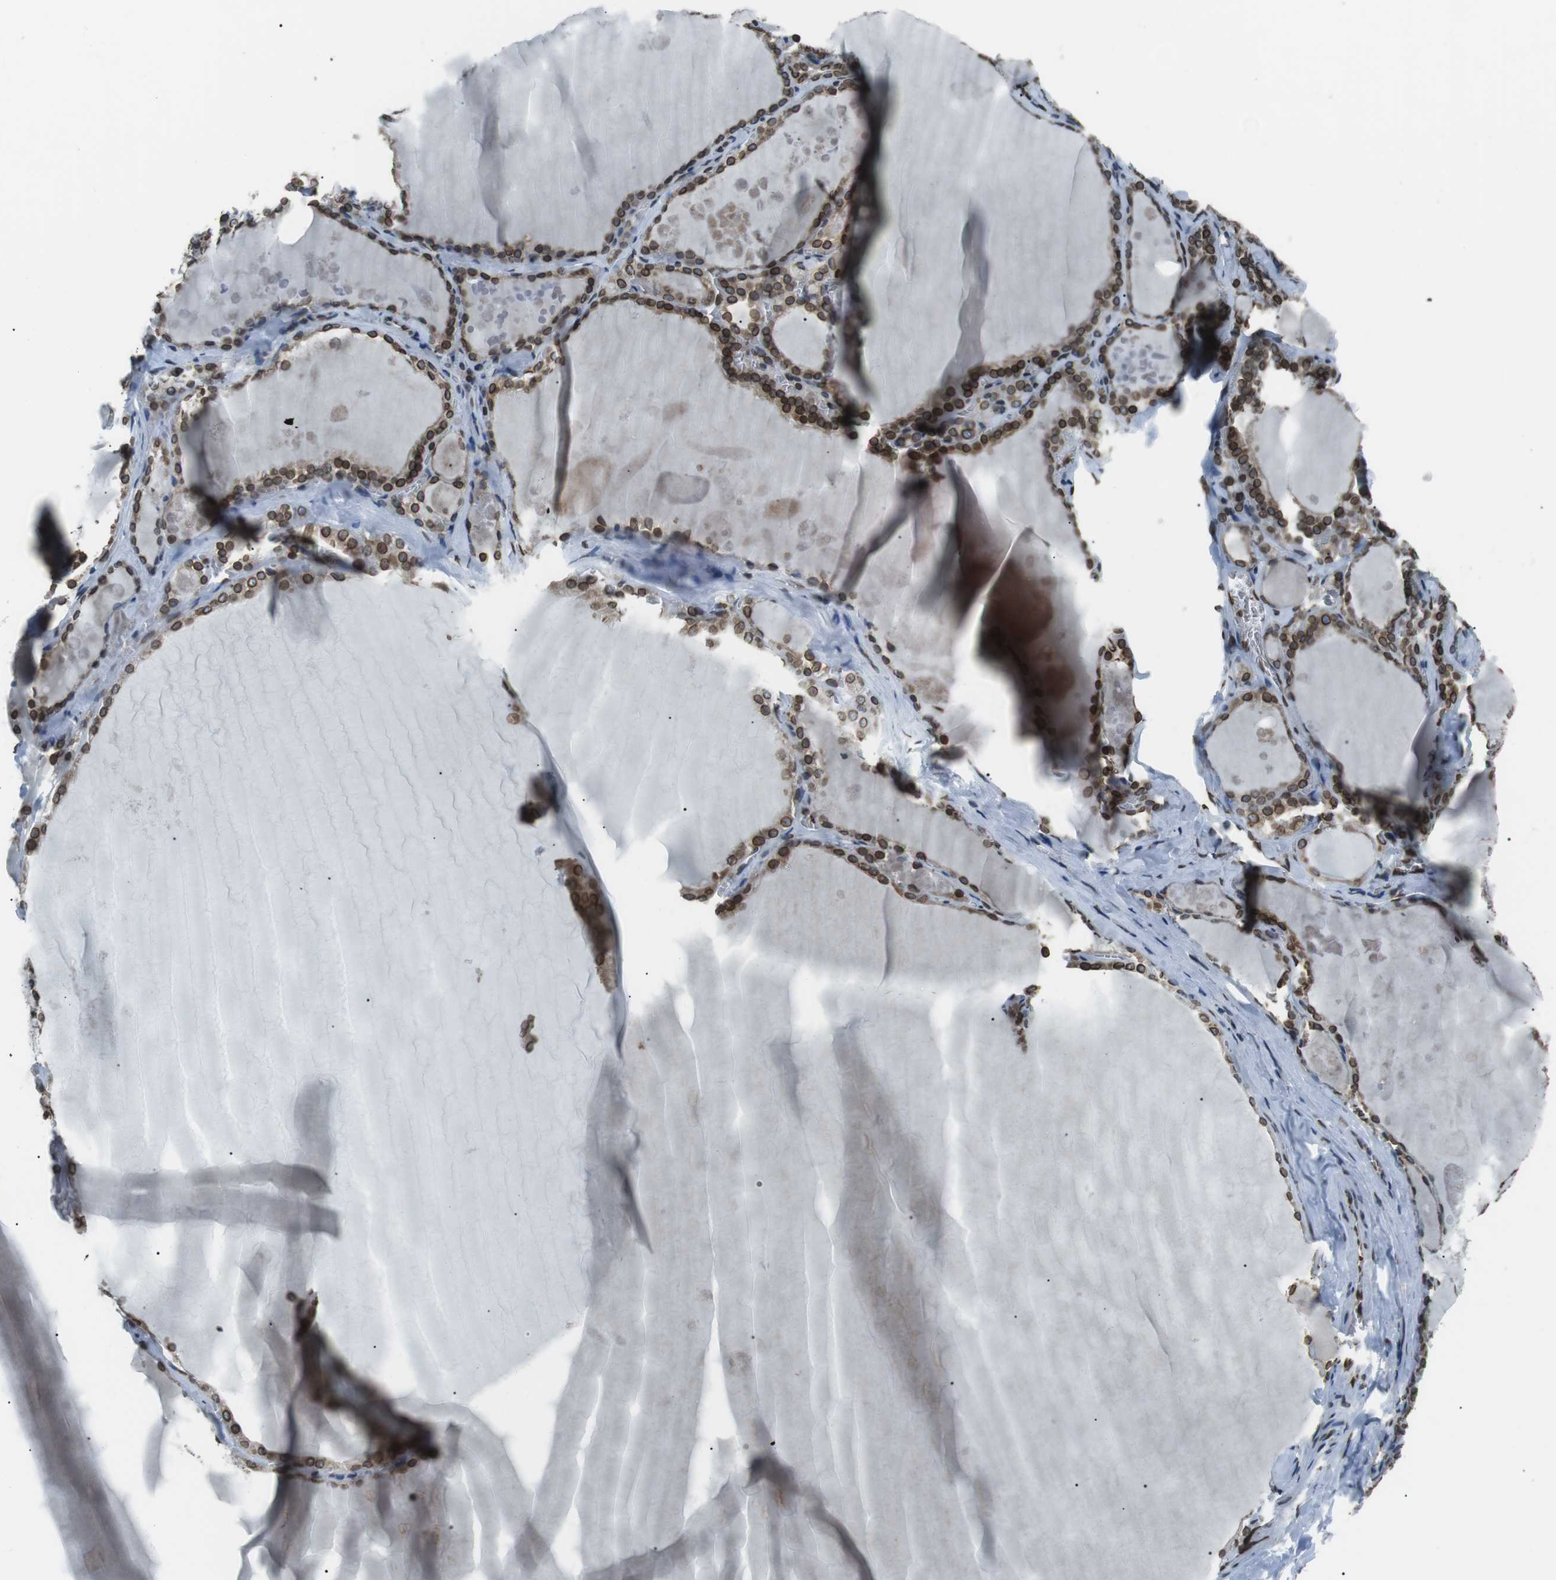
{"staining": {"intensity": "strong", "quantity": ">75%", "location": "cytoplasmic/membranous,nuclear"}, "tissue": "thyroid gland", "cell_type": "Glandular cells", "image_type": "normal", "snomed": [{"axis": "morphology", "description": "Normal tissue, NOS"}, {"axis": "topography", "description": "Thyroid gland"}], "caption": "A photomicrograph showing strong cytoplasmic/membranous,nuclear staining in approximately >75% of glandular cells in benign thyroid gland, as visualized by brown immunohistochemical staining.", "gene": "TMX4", "patient": {"sex": "male", "age": 56}}